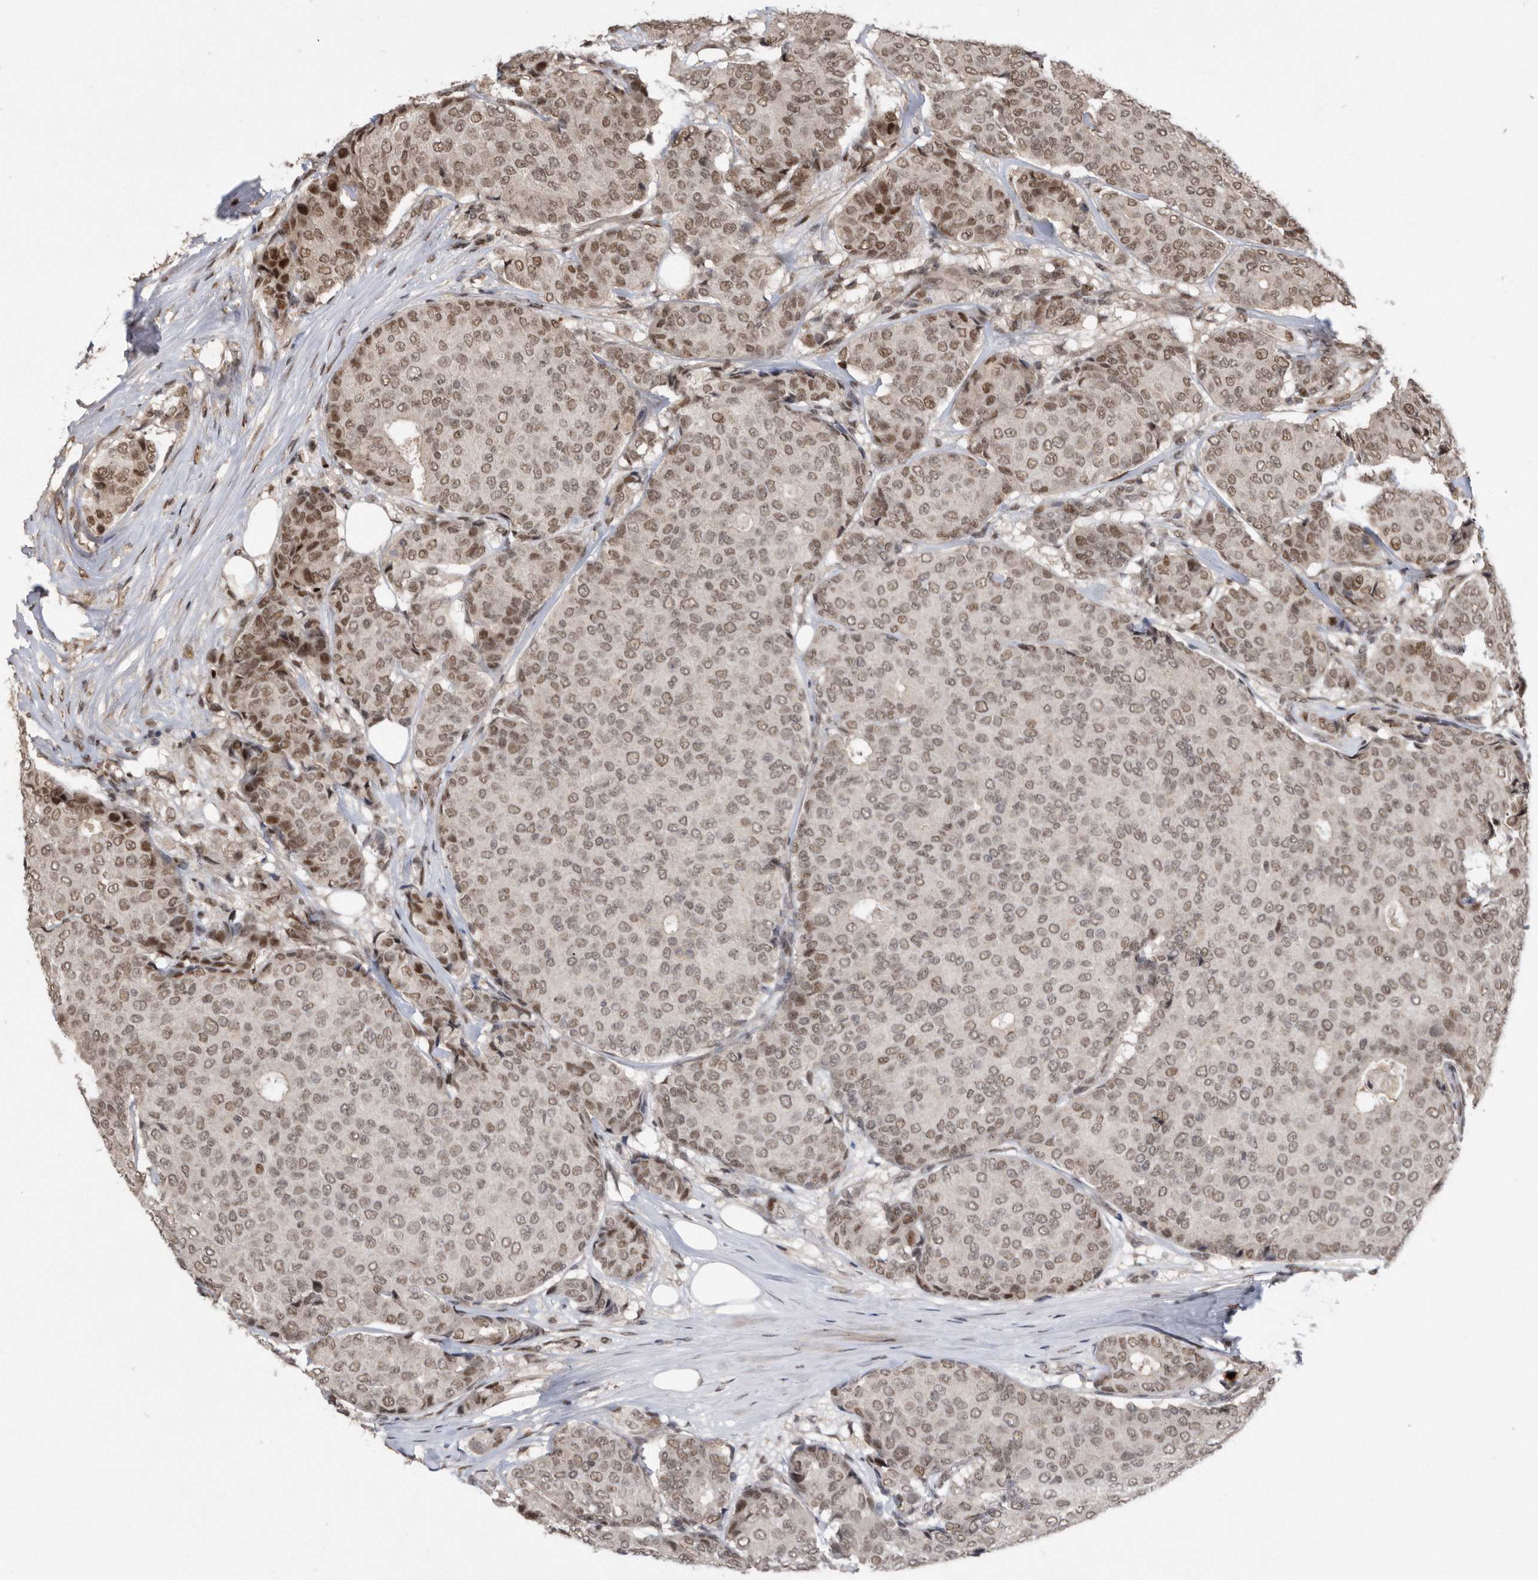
{"staining": {"intensity": "moderate", "quantity": ">75%", "location": "nuclear"}, "tissue": "breast cancer", "cell_type": "Tumor cells", "image_type": "cancer", "snomed": [{"axis": "morphology", "description": "Duct carcinoma"}, {"axis": "topography", "description": "Breast"}], "caption": "Immunohistochemistry photomicrograph of neoplastic tissue: breast intraductal carcinoma stained using immunohistochemistry displays medium levels of moderate protein expression localized specifically in the nuclear of tumor cells, appearing as a nuclear brown color.", "gene": "TDRD3", "patient": {"sex": "female", "age": 75}}